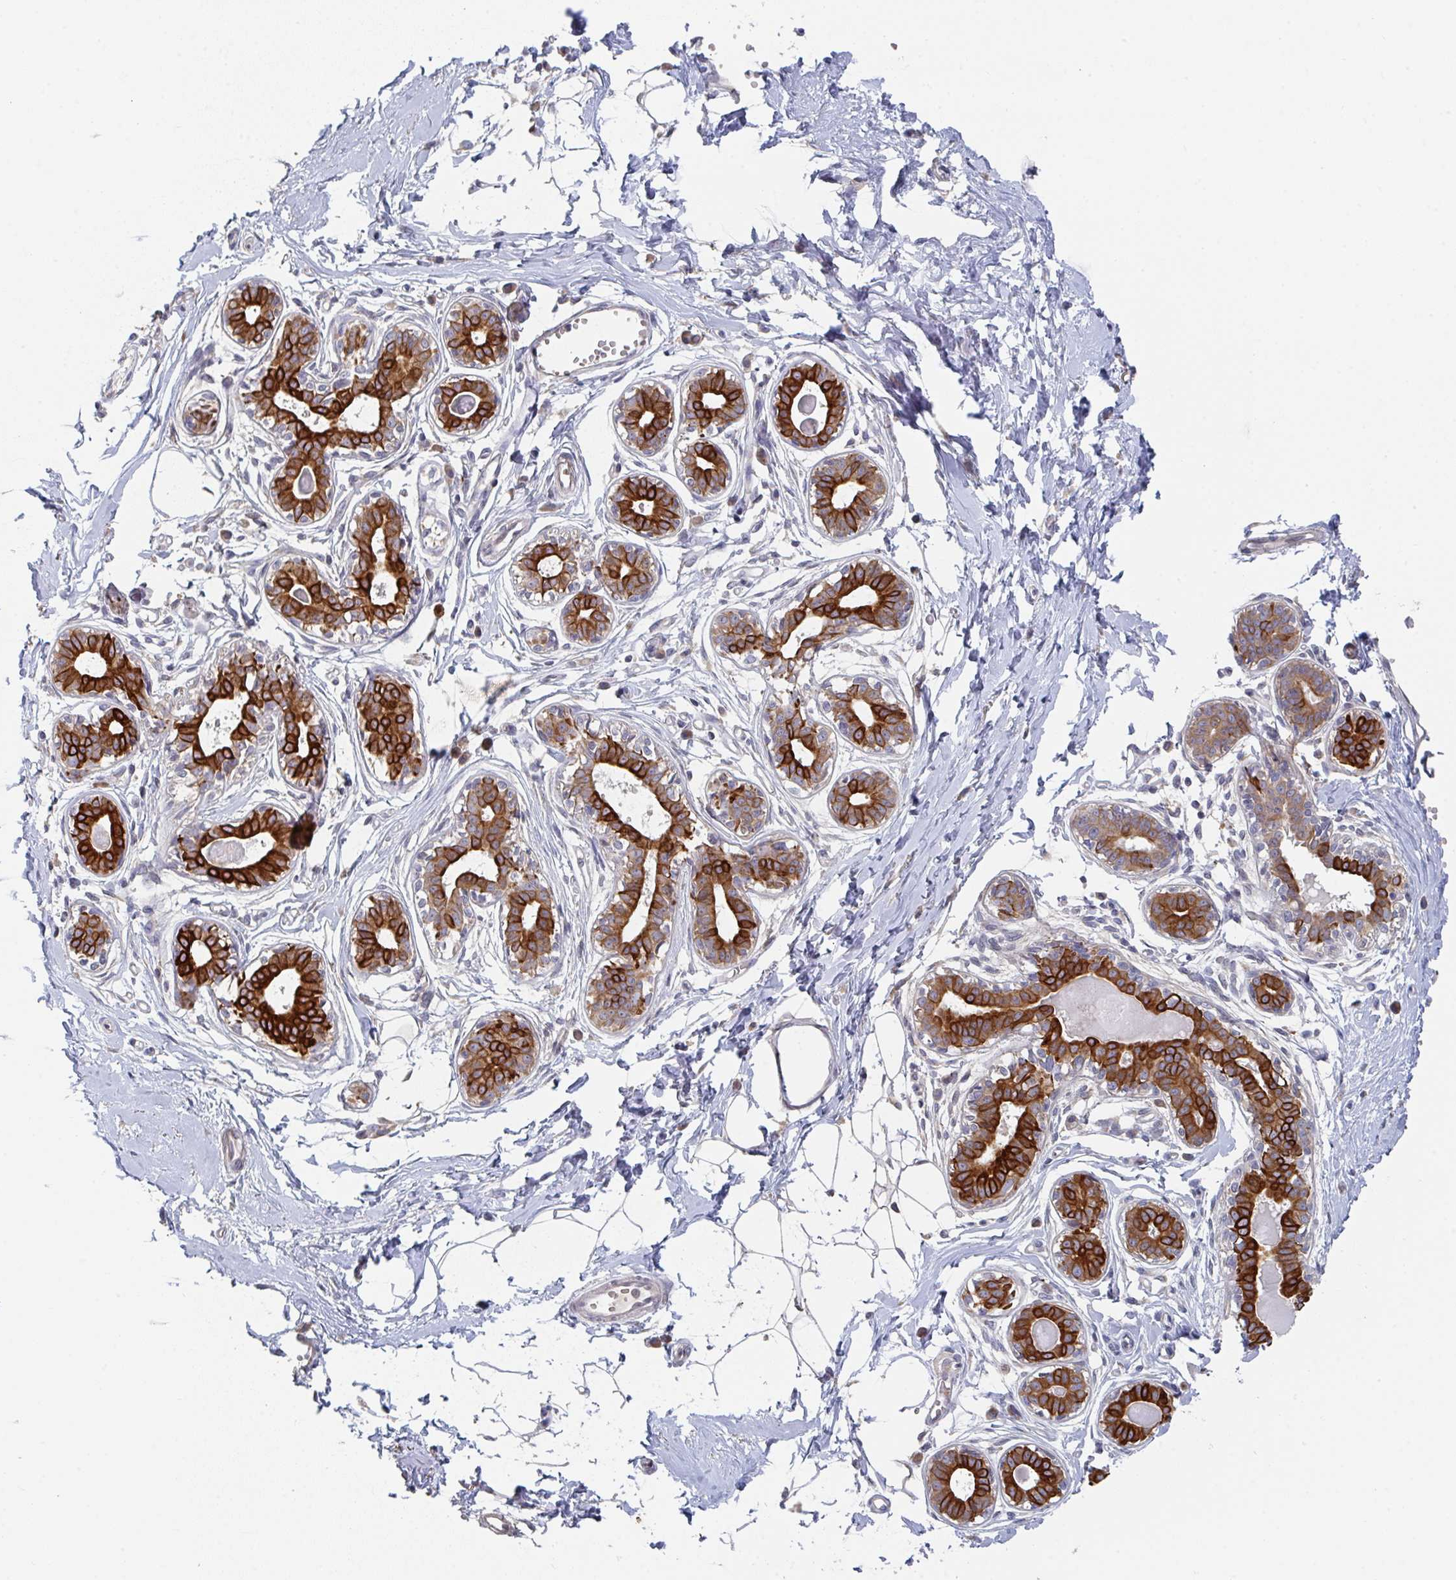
{"staining": {"intensity": "negative", "quantity": "none", "location": "none"}, "tissue": "breast", "cell_type": "Adipocytes", "image_type": "normal", "snomed": [{"axis": "morphology", "description": "Normal tissue, NOS"}, {"axis": "topography", "description": "Breast"}], "caption": "IHC micrograph of normal human breast stained for a protein (brown), which displays no positivity in adipocytes.", "gene": "ELOVL1", "patient": {"sex": "female", "age": 45}}